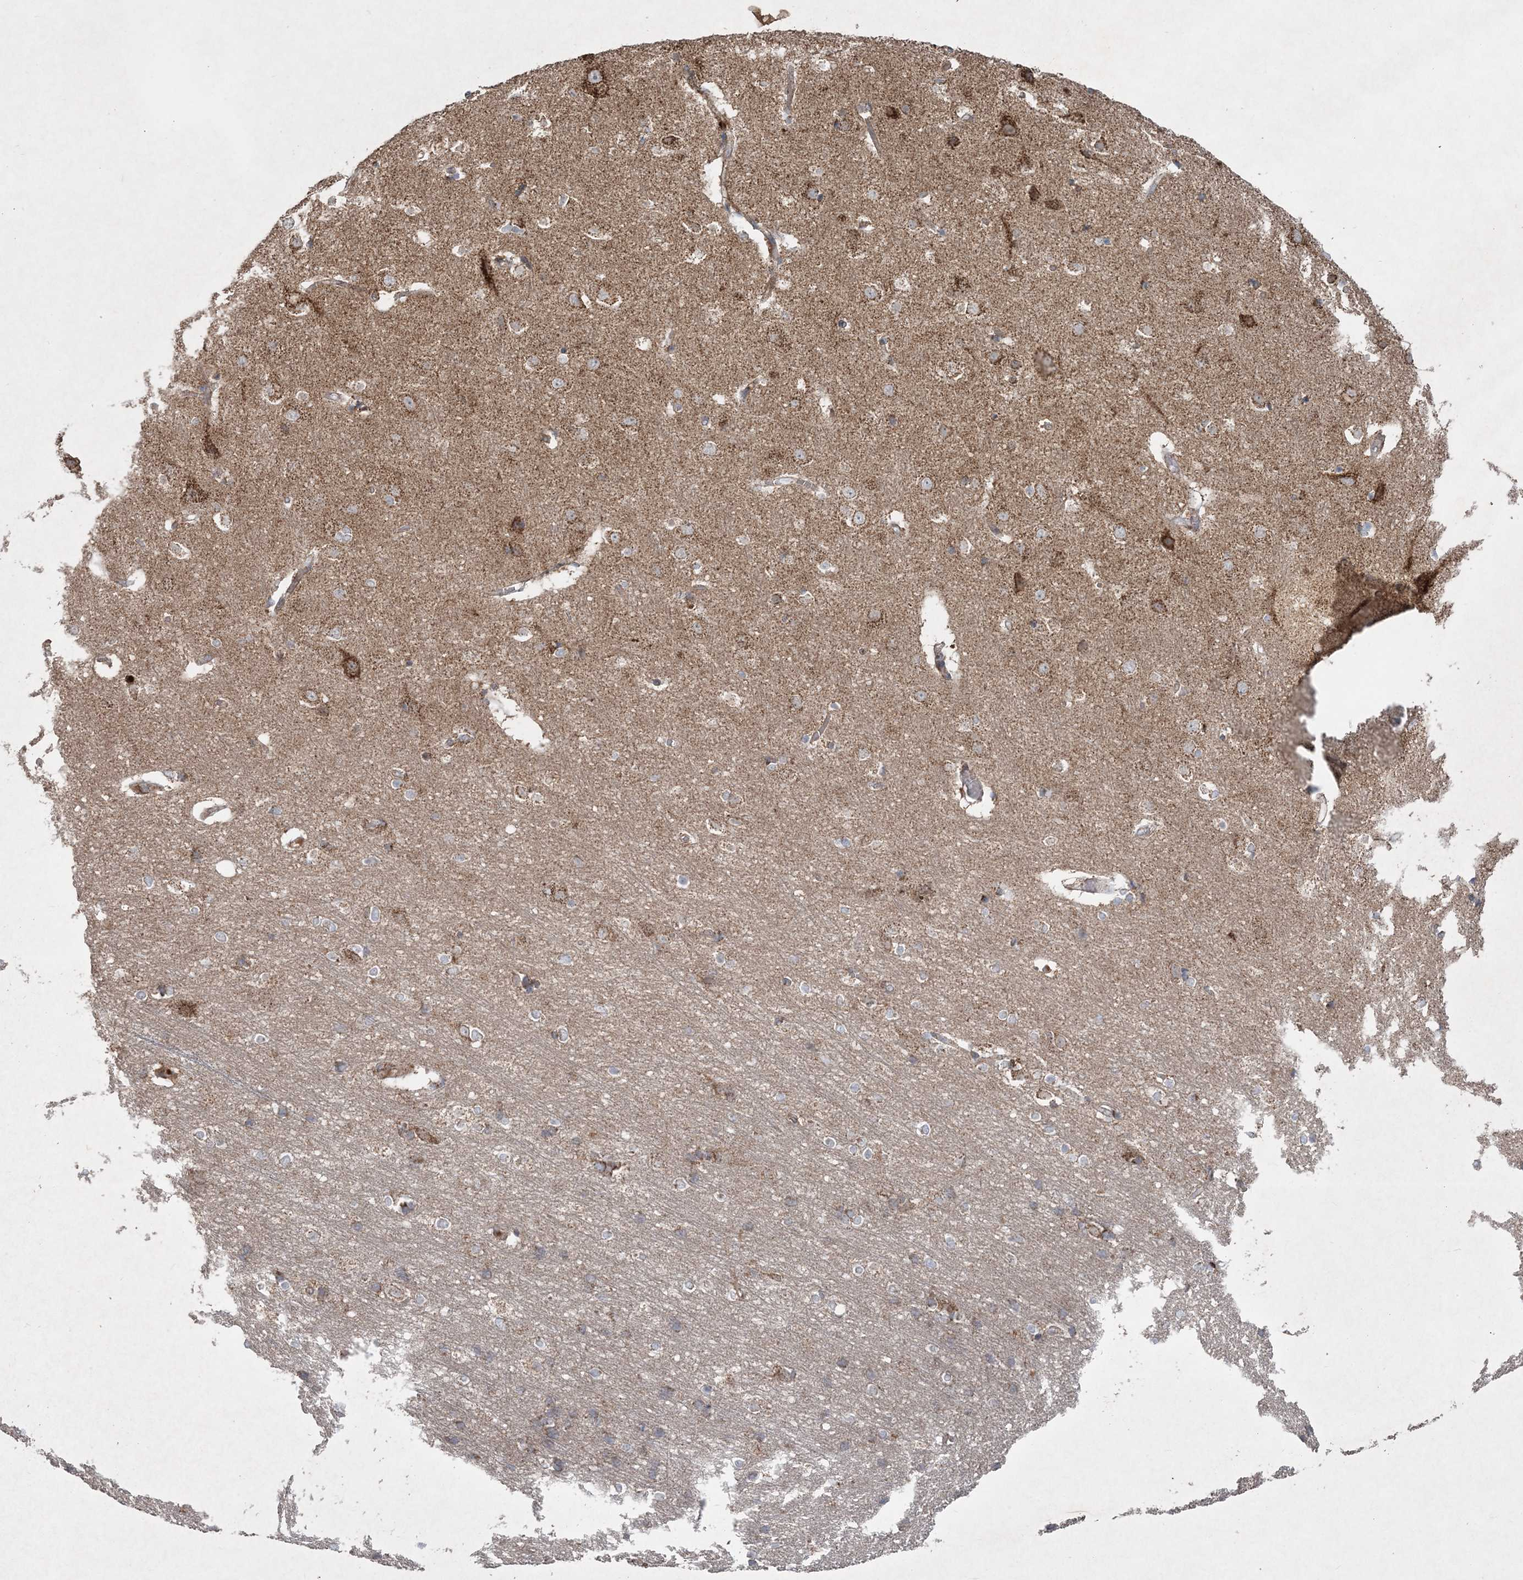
{"staining": {"intensity": "weak", "quantity": ">75%", "location": "cytoplasmic/membranous"}, "tissue": "cerebral cortex", "cell_type": "Endothelial cells", "image_type": "normal", "snomed": [{"axis": "morphology", "description": "Normal tissue, NOS"}, {"axis": "topography", "description": "Cerebral cortex"}], "caption": "The micrograph exhibits a brown stain indicating the presence of a protein in the cytoplasmic/membranous of endothelial cells in cerebral cortex.", "gene": "LRPPRC", "patient": {"sex": "male", "age": 54}}